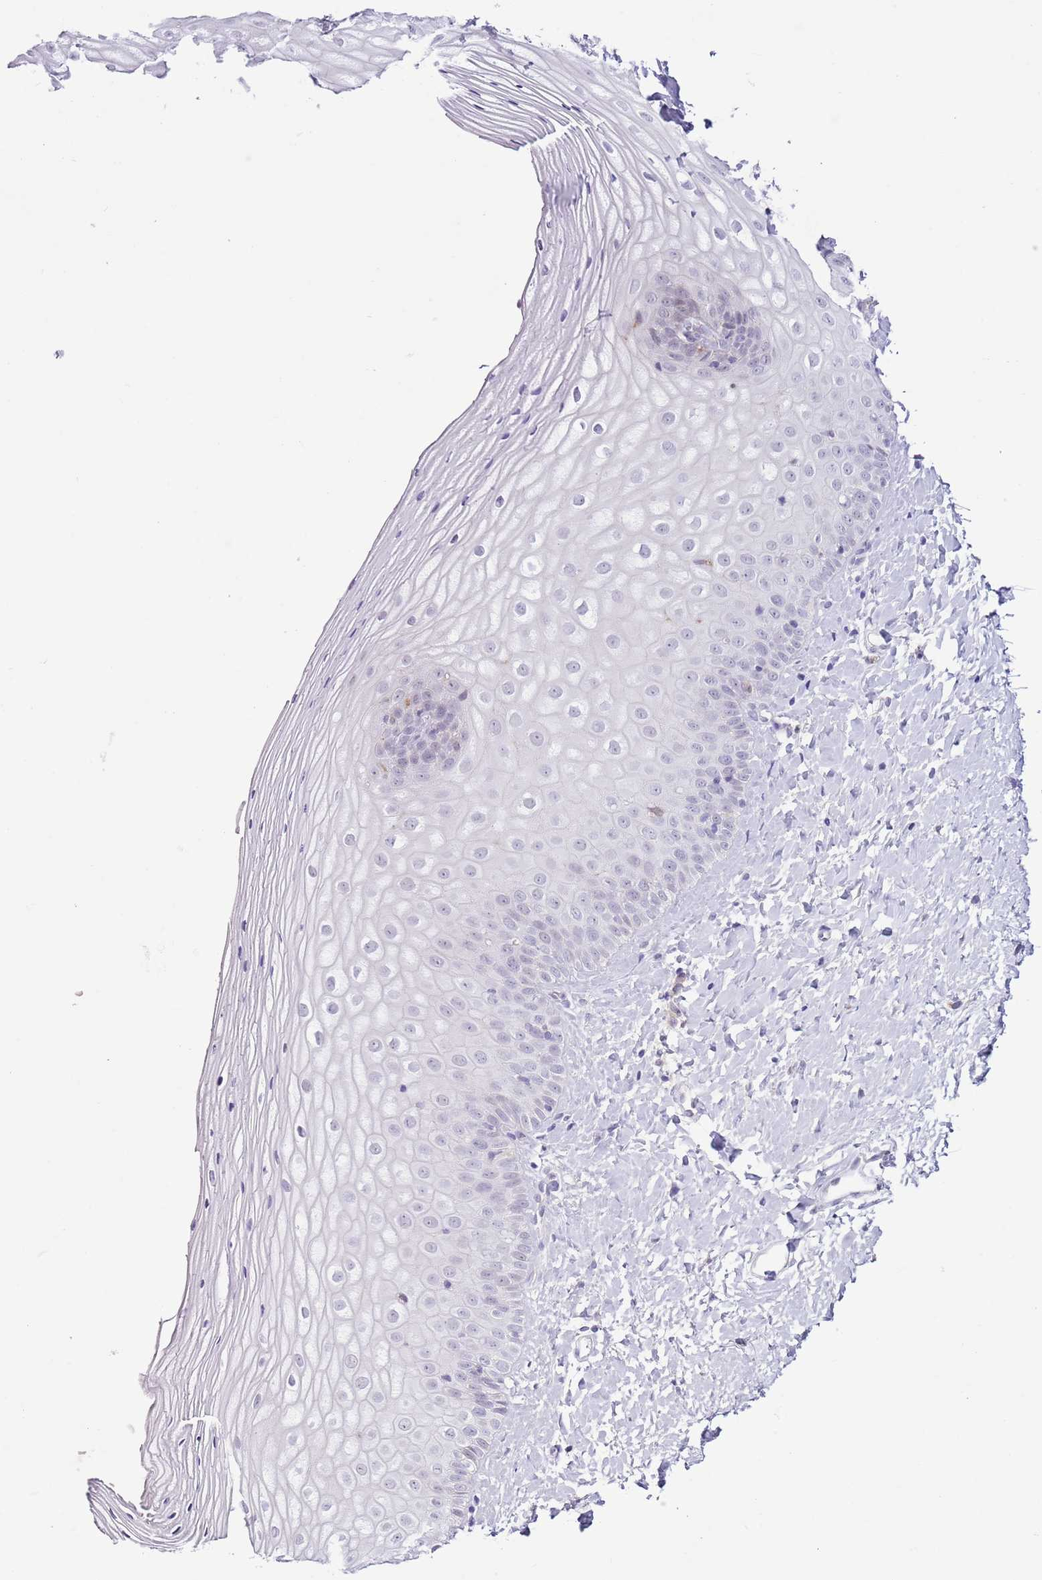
{"staining": {"intensity": "weak", "quantity": "<25%", "location": "nuclear"}, "tissue": "vagina", "cell_type": "Squamous epithelial cells", "image_type": "normal", "snomed": [{"axis": "morphology", "description": "Normal tissue, NOS"}, {"axis": "topography", "description": "Vagina"}], "caption": "Immunohistochemical staining of unremarkable human vagina exhibits no significant expression in squamous epithelial cells.", "gene": "ZNF576", "patient": {"sex": "female", "age": 65}}